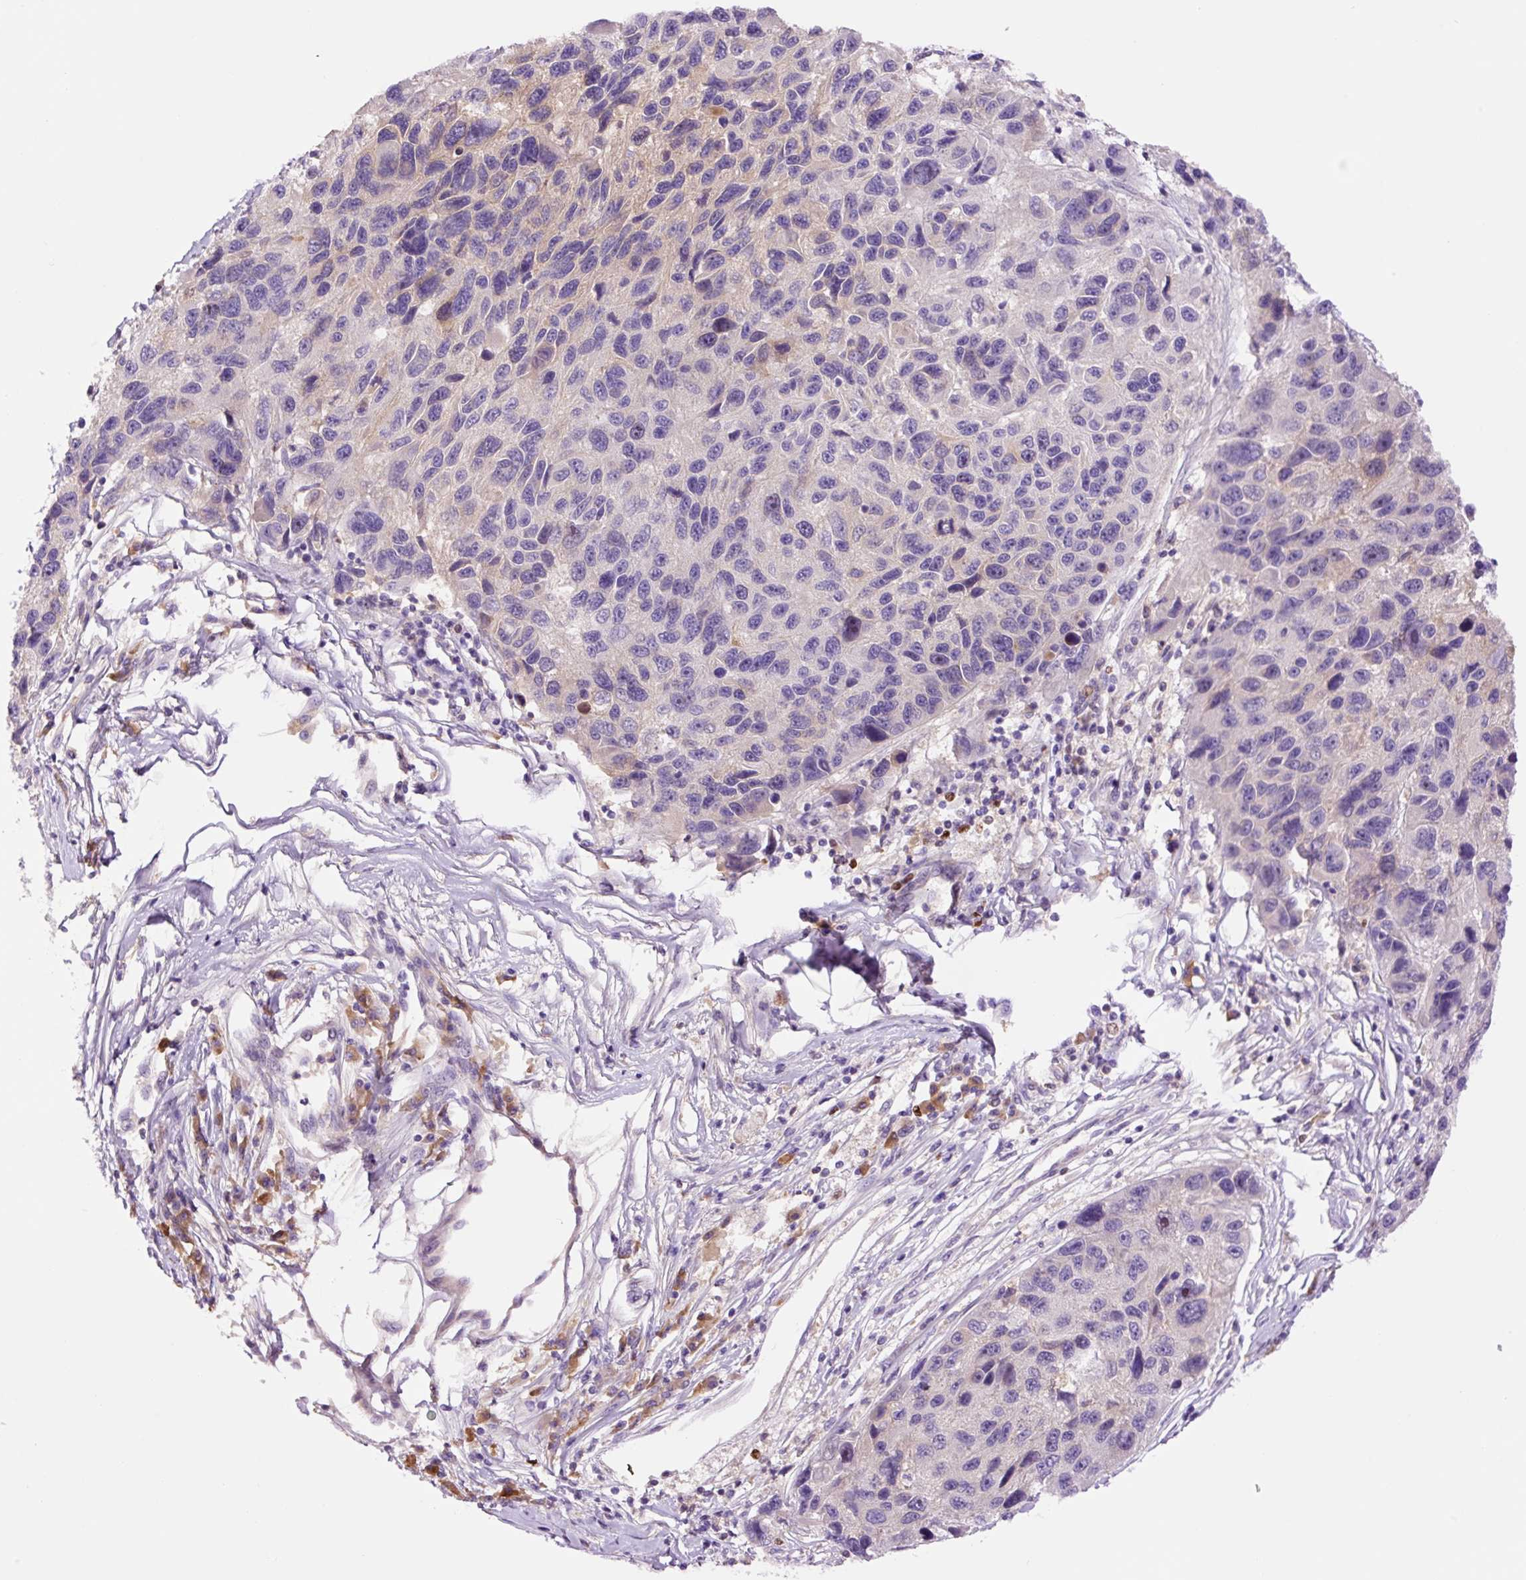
{"staining": {"intensity": "negative", "quantity": "none", "location": "none"}, "tissue": "melanoma", "cell_type": "Tumor cells", "image_type": "cancer", "snomed": [{"axis": "morphology", "description": "Malignant melanoma, NOS"}, {"axis": "topography", "description": "Skin"}], "caption": "A high-resolution photomicrograph shows IHC staining of melanoma, which reveals no significant positivity in tumor cells.", "gene": "DPPA4", "patient": {"sex": "male", "age": 53}}